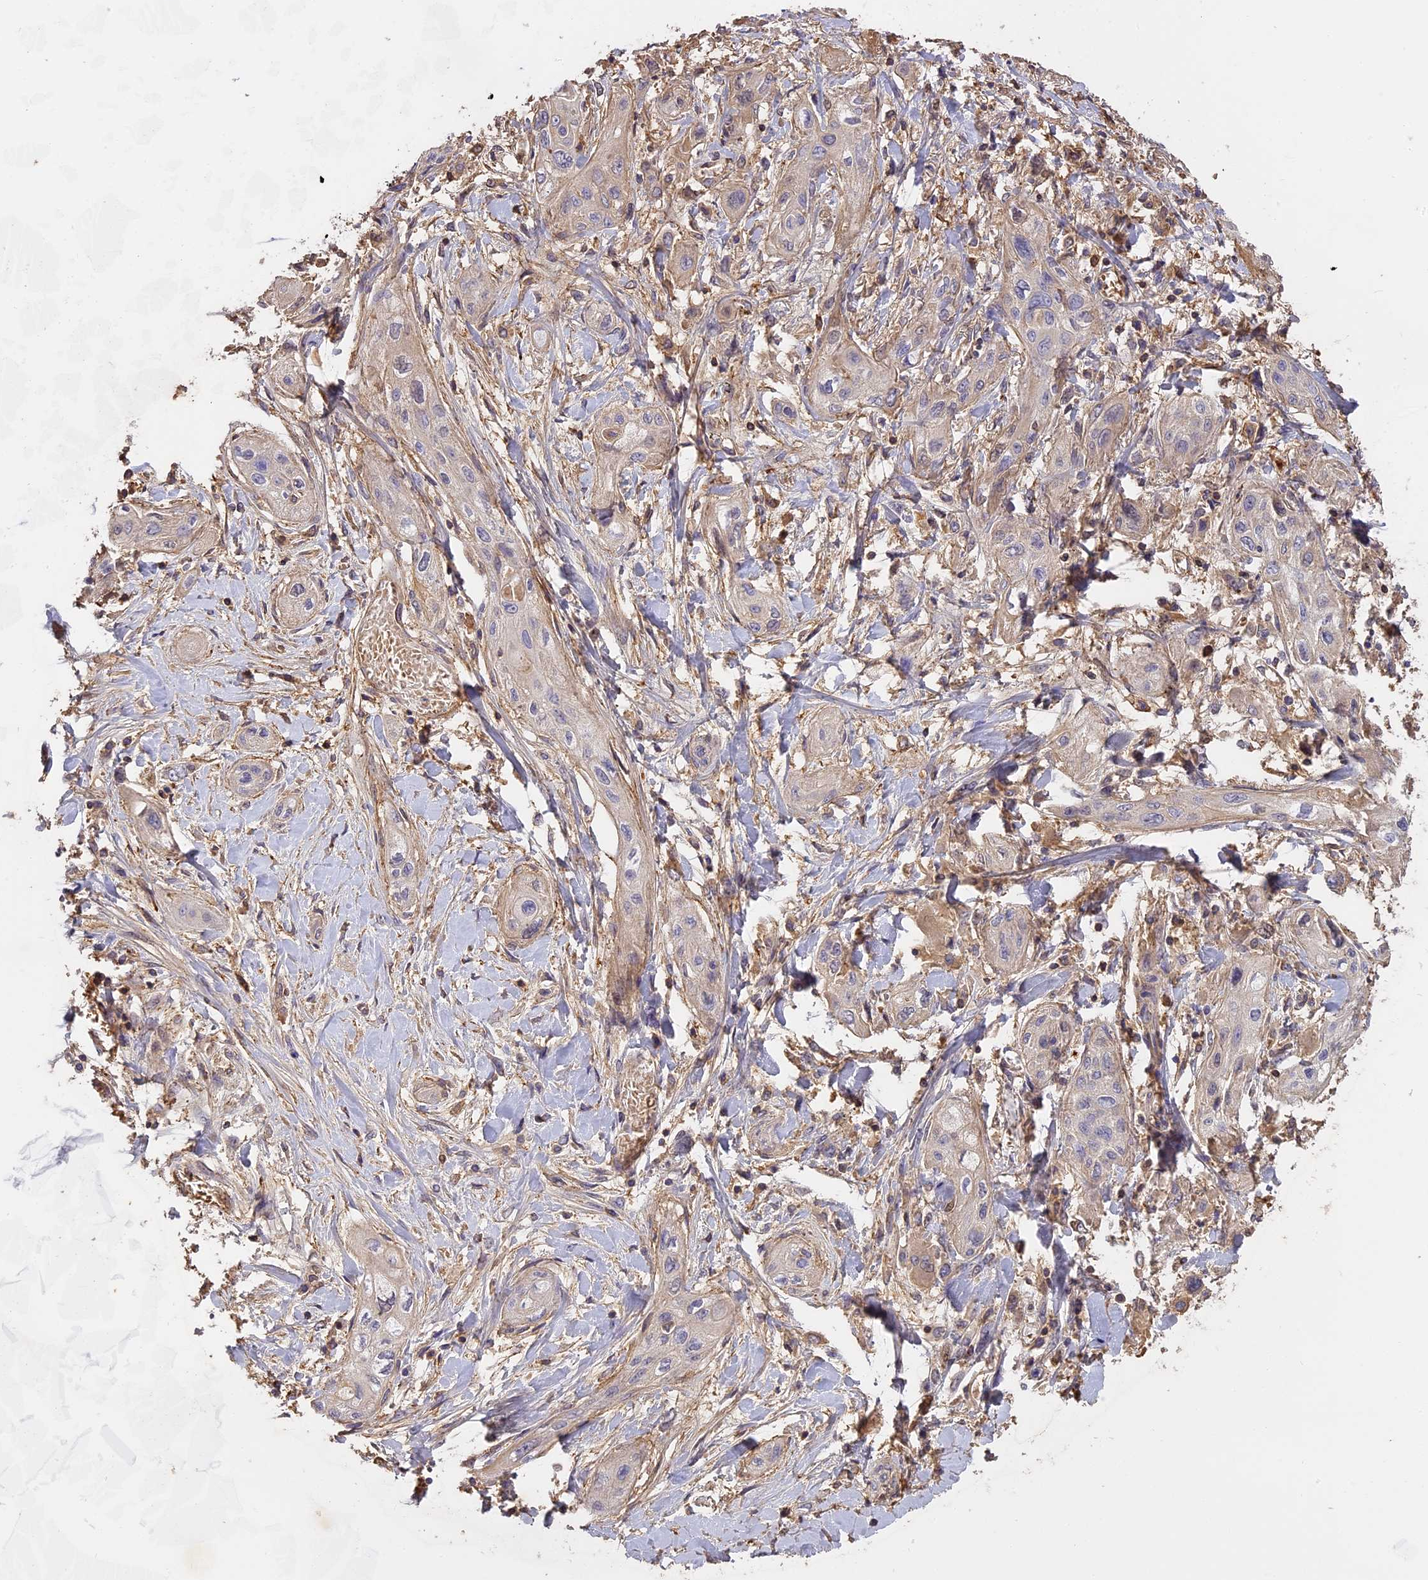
{"staining": {"intensity": "negative", "quantity": "none", "location": "none"}, "tissue": "lung cancer", "cell_type": "Tumor cells", "image_type": "cancer", "snomed": [{"axis": "morphology", "description": "Squamous cell carcinoma, NOS"}, {"axis": "topography", "description": "Lung"}], "caption": "This is a image of immunohistochemistry staining of squamous cell carcinoma (lung), which shows no expression in tumor cells.", "gene": "CFAP119", "patient": {"sex": "female", "age": 47}}